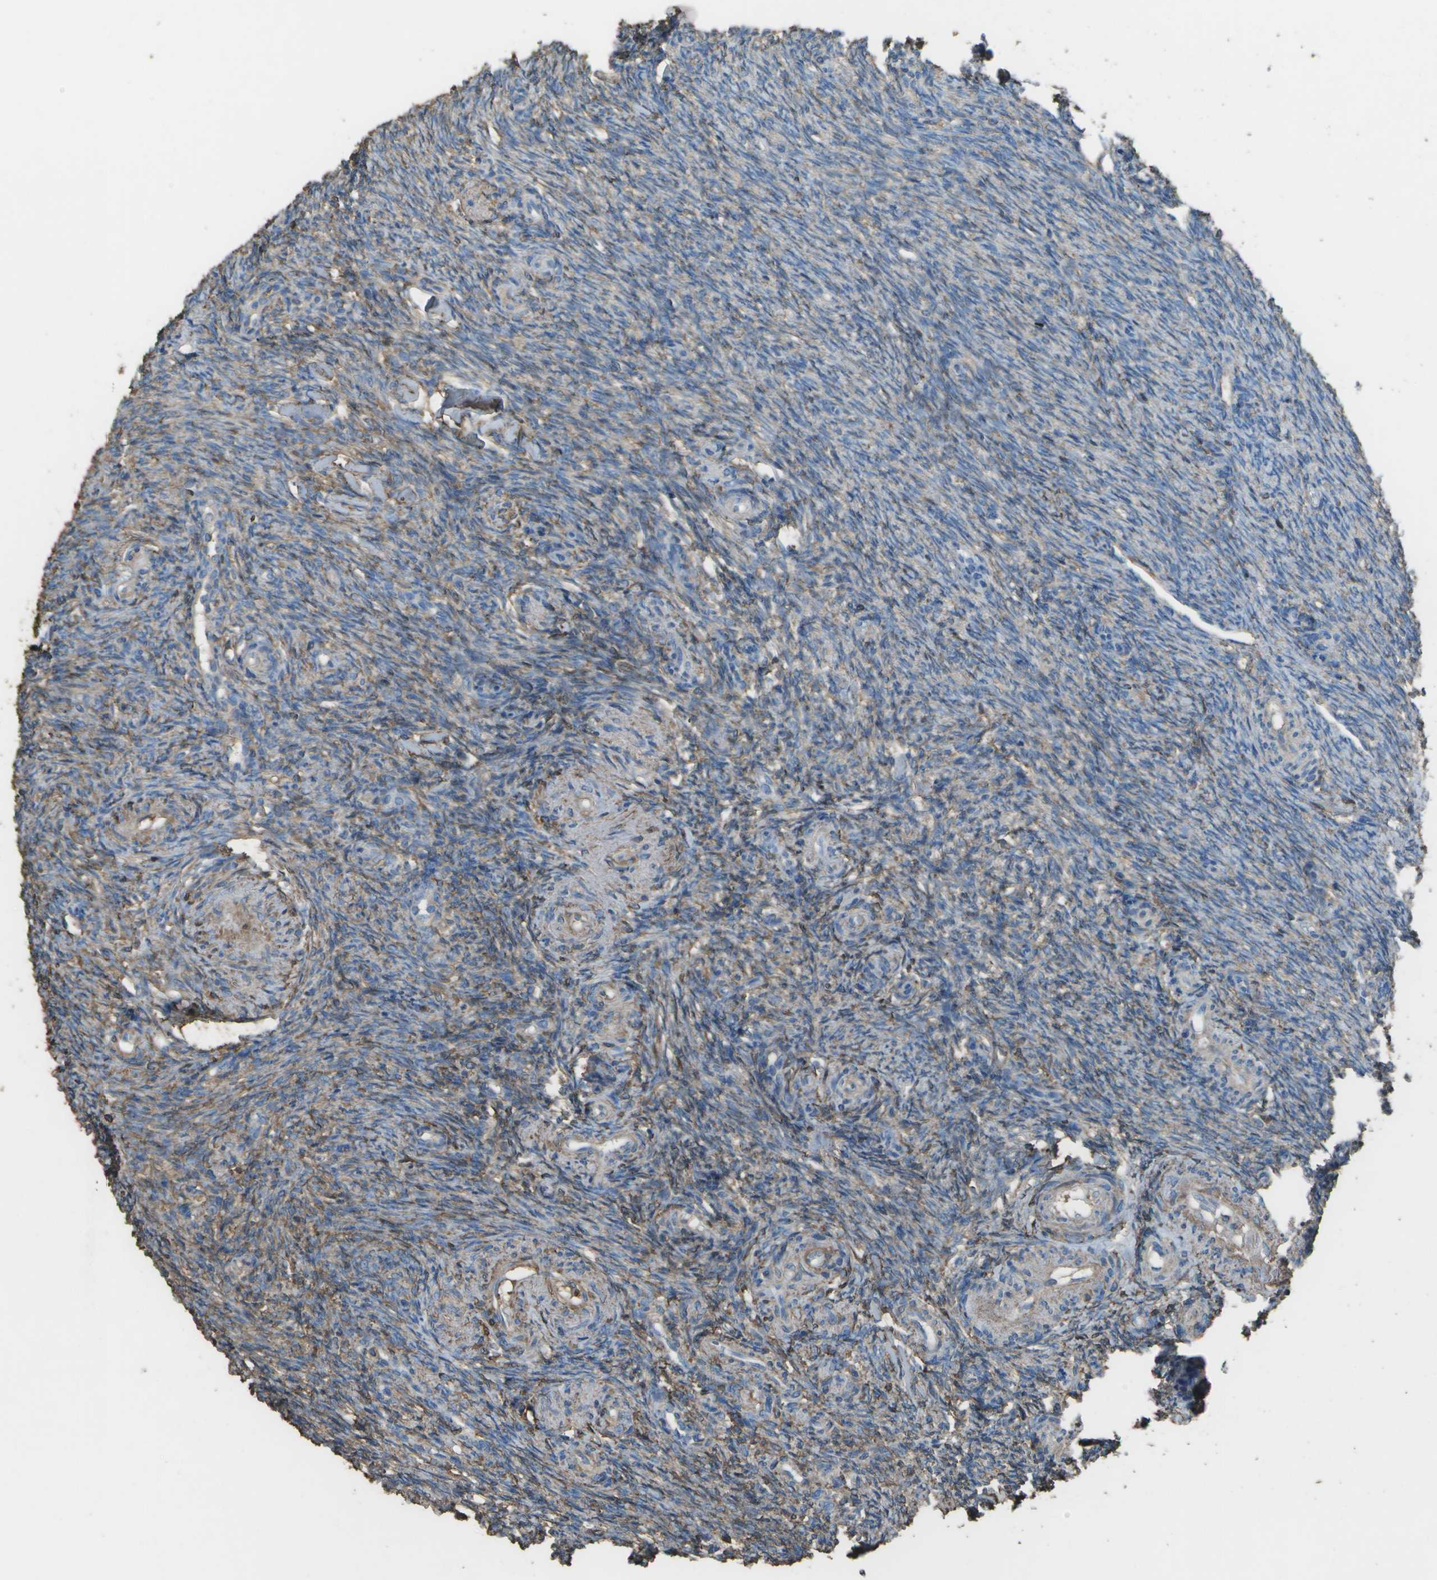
{"staining": {"intensity": "weak", "quantity": "25%-75%", "location": "cytoplasmic/membranous"}, "tissue": "ovary", "cell_type": "Ovarian stroma cells", "image_type": "normal", "snomed": [{"axis": "morphology", "description": "Normal tissue, NOS"}, {"axis": "topography", "description": "Ovary"}], "caption": "About 25%-75% of ovarian stroma cells in benign ovary display weak cytoplasmic/membranous protein staining as visualized by brown immunohistochemical staining.", "gene": "CYP4F11", "patient": {"sex": "female", "age": 41}}